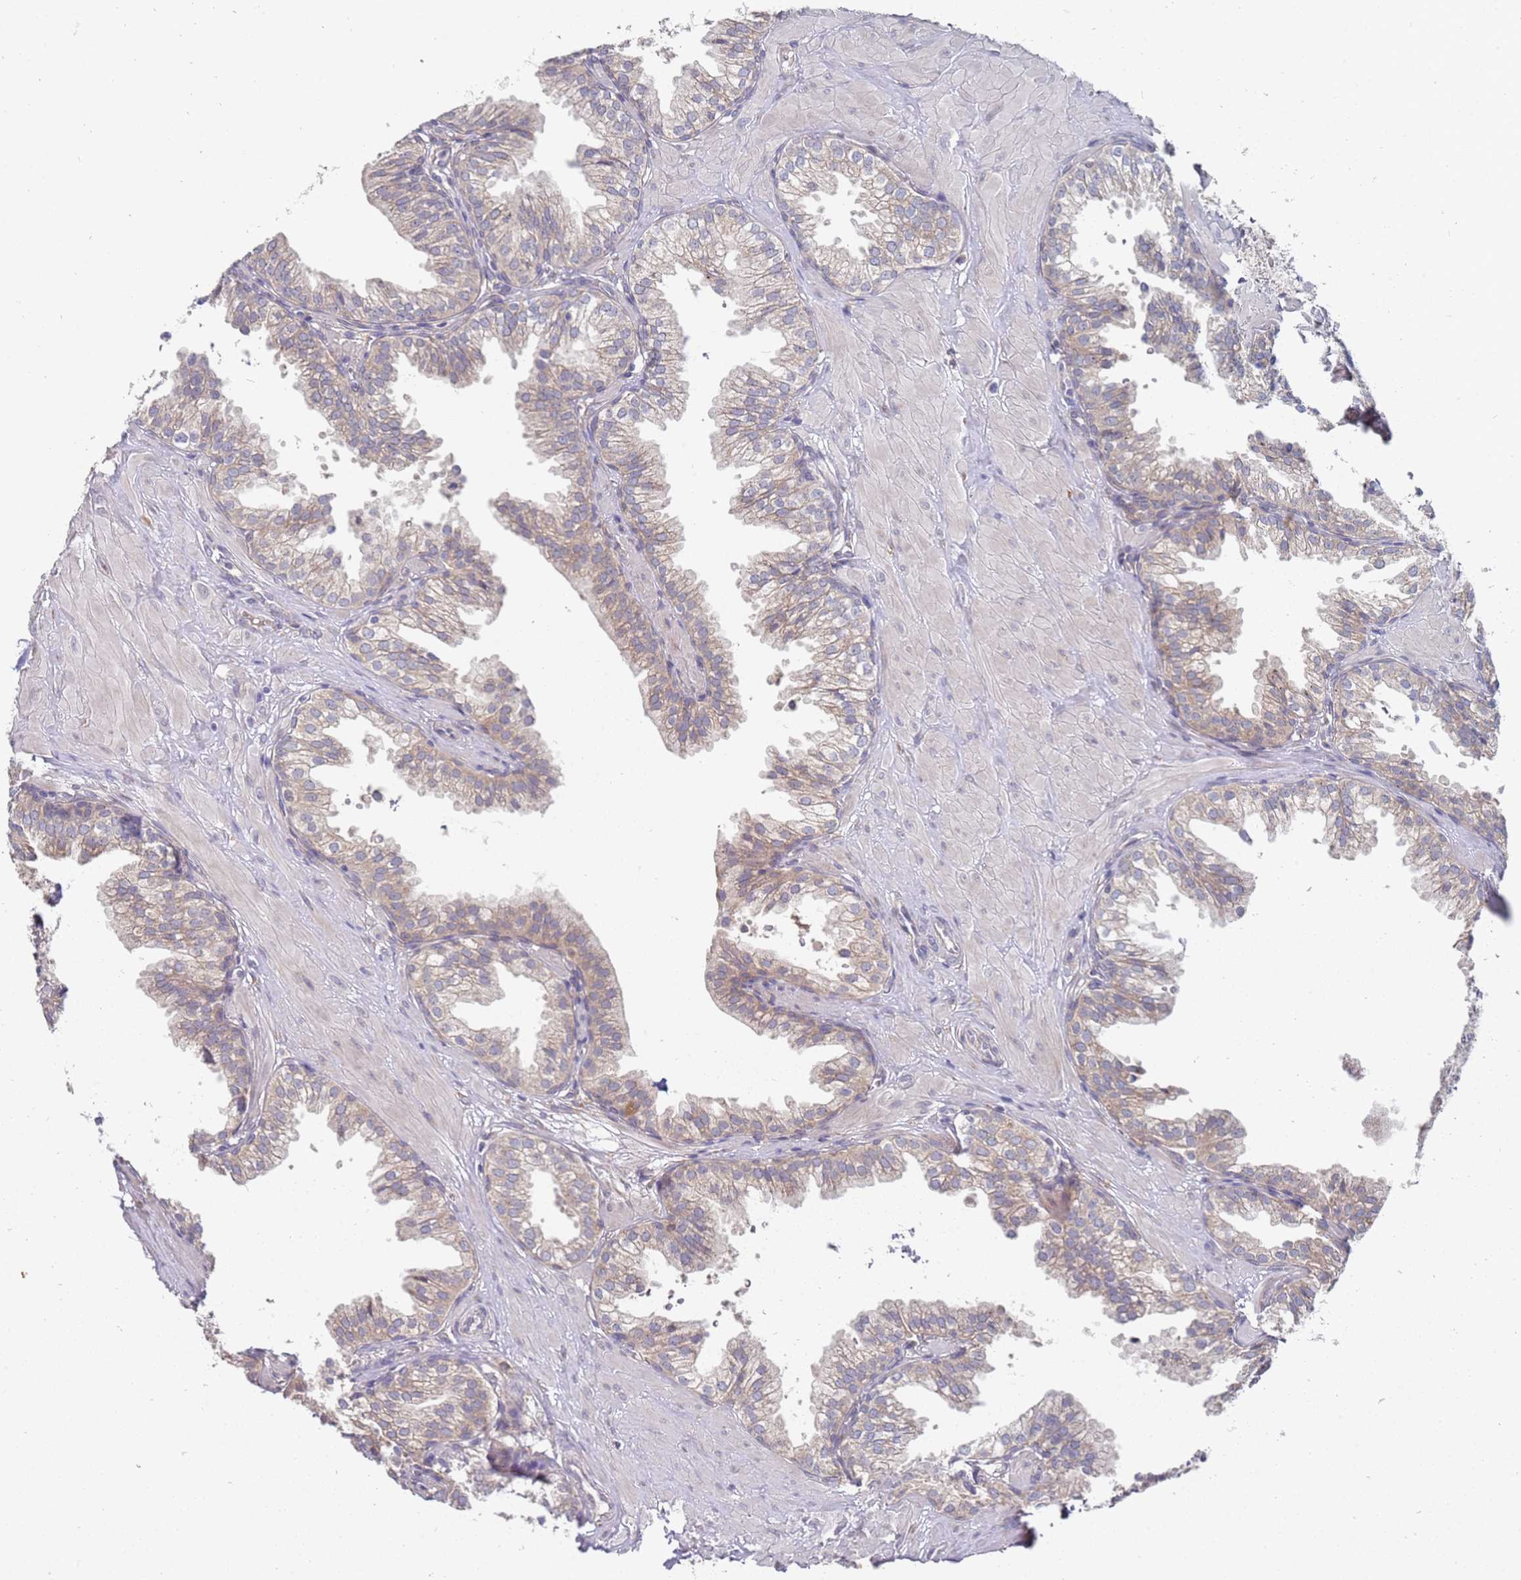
{"staining": {"intensity": "weak", "quantity": "25%-75%", "location": "cytoplasmic/membranous"}, "tissue": "prostate", "cell_type": "Glandular cells", "image_type": "normal", "snomed": [{"axis": "morphology", "description": "Normal tissue, NOS"}, {"axis": "topography", "description": "Prostate"}, {"axis": "topography", "description": "Peripheral nerve tissue"}], "caption": "Immunohistochemistry (IHC) staining of benign prostate, which shows low levels of weak cytoplasmic/membranous staining in about 25%-75% of glandular cells indicating weak cytoplasmic/membranous protein expression. The staining was performed using DAB (brown) for protein detection and nuclei were counterstained in hematoxylin (blue).", "gene": "VRK2", "patient": {"sex": "male", "age": 55}}